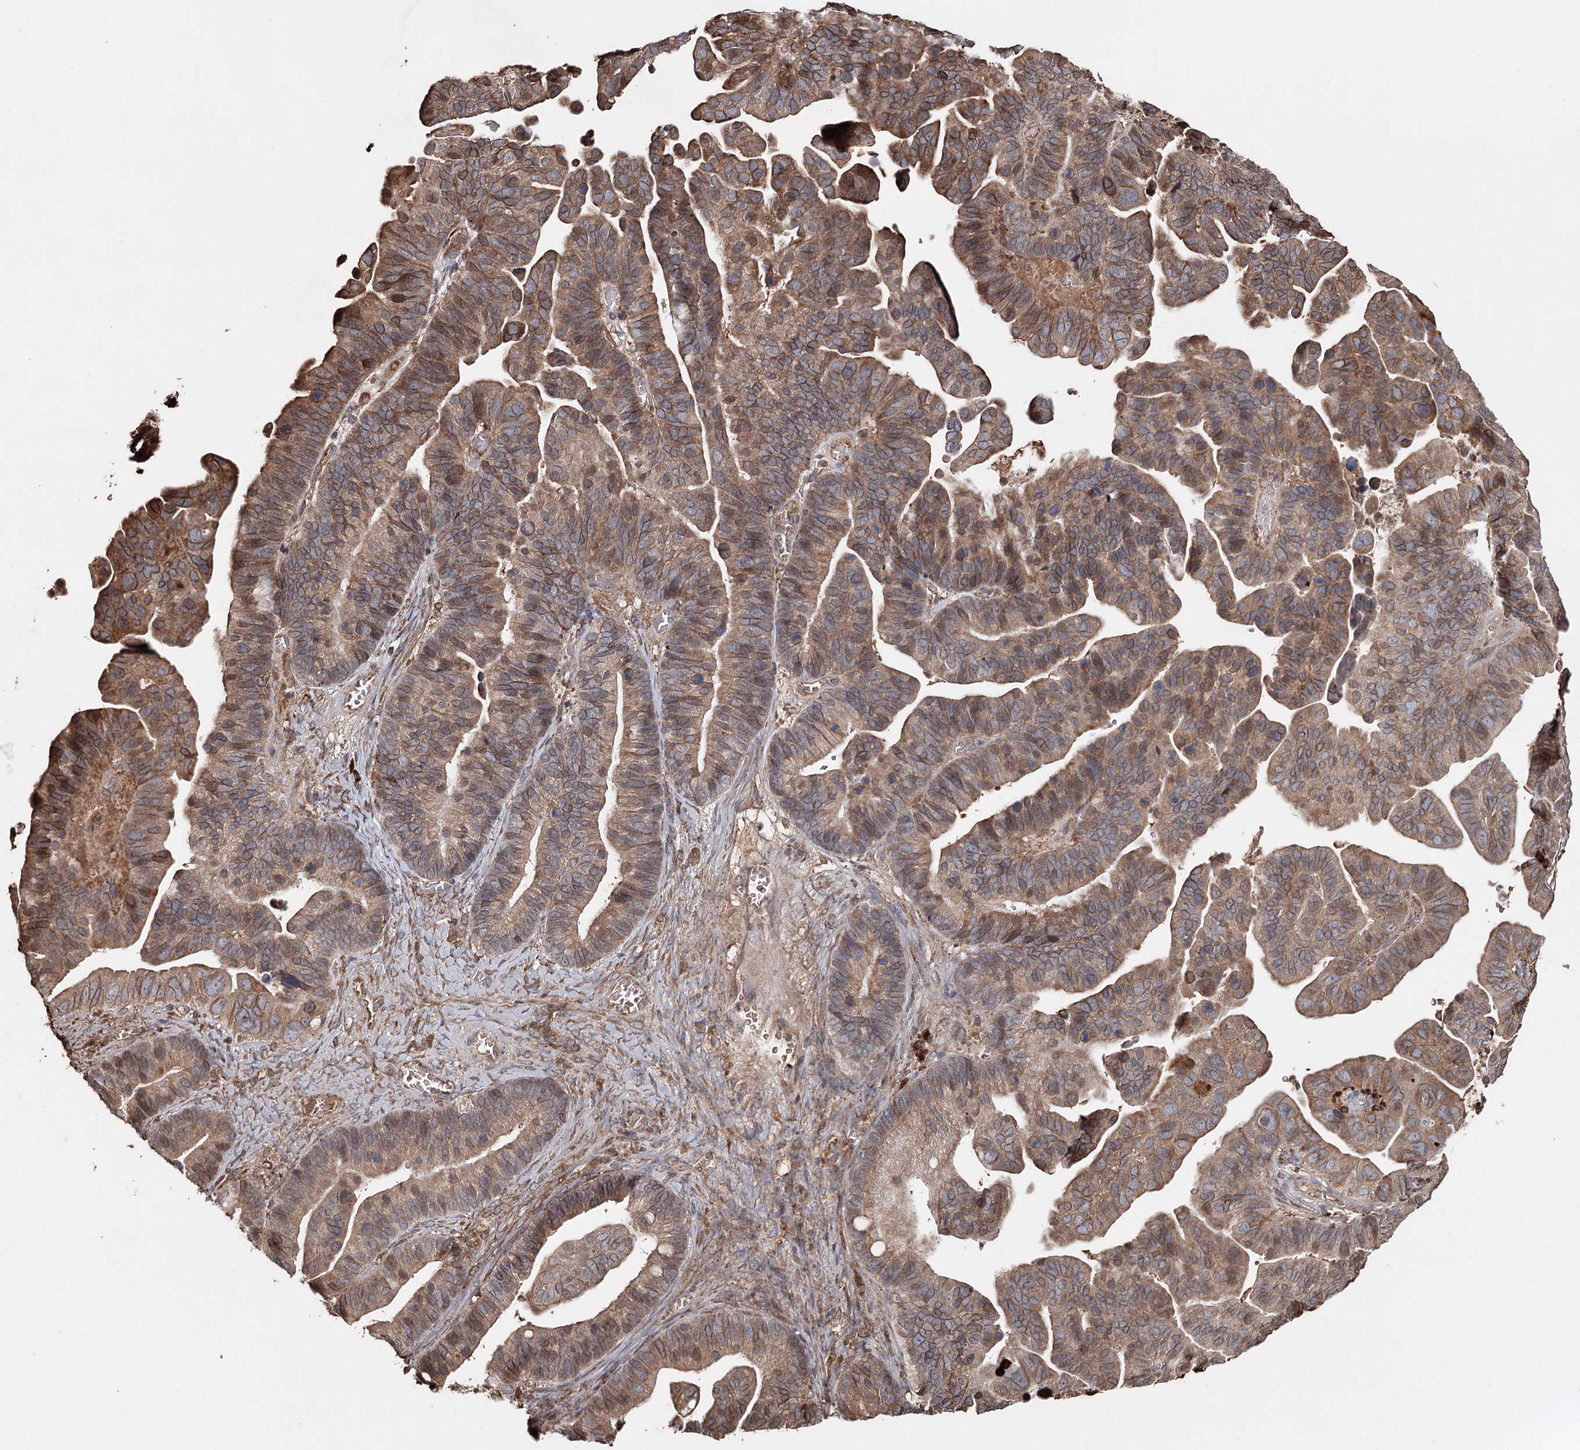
{"staining": {"intensity": "moderate", "quantity": ">75%", "location": "cytoplasmic/membranous"}, "tissue": "ovarian cancer", "cell_type": "Tumor cells", "image_type": "cancer", "snomed": [{"axis": "morphology", "description": "Cystadenocarcinoma, serous, NOS"}, {"axis": "topography", "description": "Ovary"}], "caption": "Immunohistochemistry (IHC) staining of ovarian serous cystadenocarcinoma, which exhibits medium levels of moderate cytoplasmic/membranous positivity in about >75% of tumor cells indicating moderate cytoplasmic/membranous protein staining. The staining was performed using DAB (brown) for protein detection and nuclei were counterstained in hematoxylin (blue).", "gene": "SYVN1", "patient": {"sex": "female", "age": 56}}